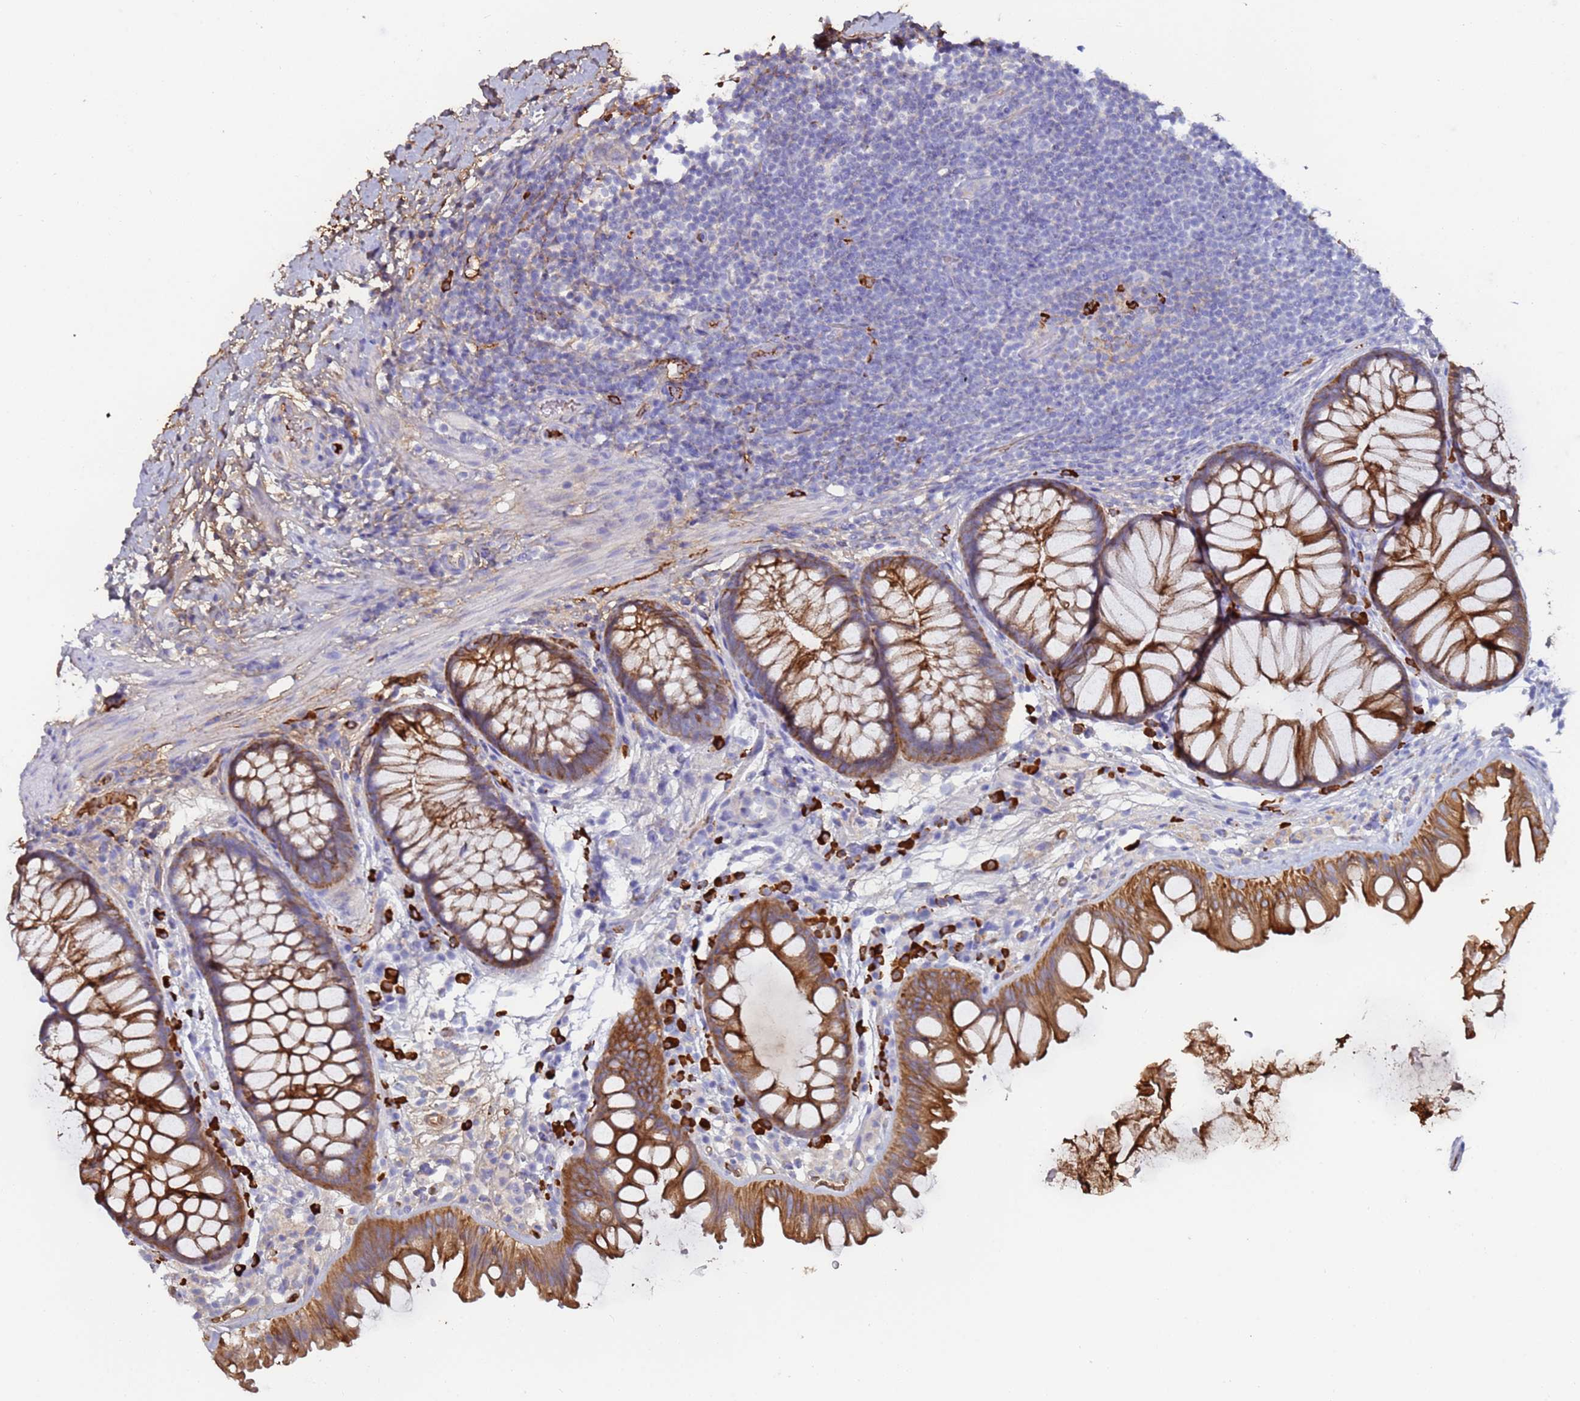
{"staining": {"intensity": "moderate", "quantity": ">75%", "location": "cytoplasmic/membranous"}, "tissue": "colon", "cell_type": "Endothelial cells", "image_type": "normal", "snomed": [{"axis": "morphology", "description": "Normal tissue, NOS"}, {"axis": "topography", "description": "Colon"}], "caption": "Protein staining by IHC displays moderate cytoplasmic/membranous positivity in about >75% of endothelial cells in benign colon. (DAB IHC with brightfield microscopy, high magnification).", "gene": "CYSLTR2", "patient": {"sex": "female", "age": 62}}